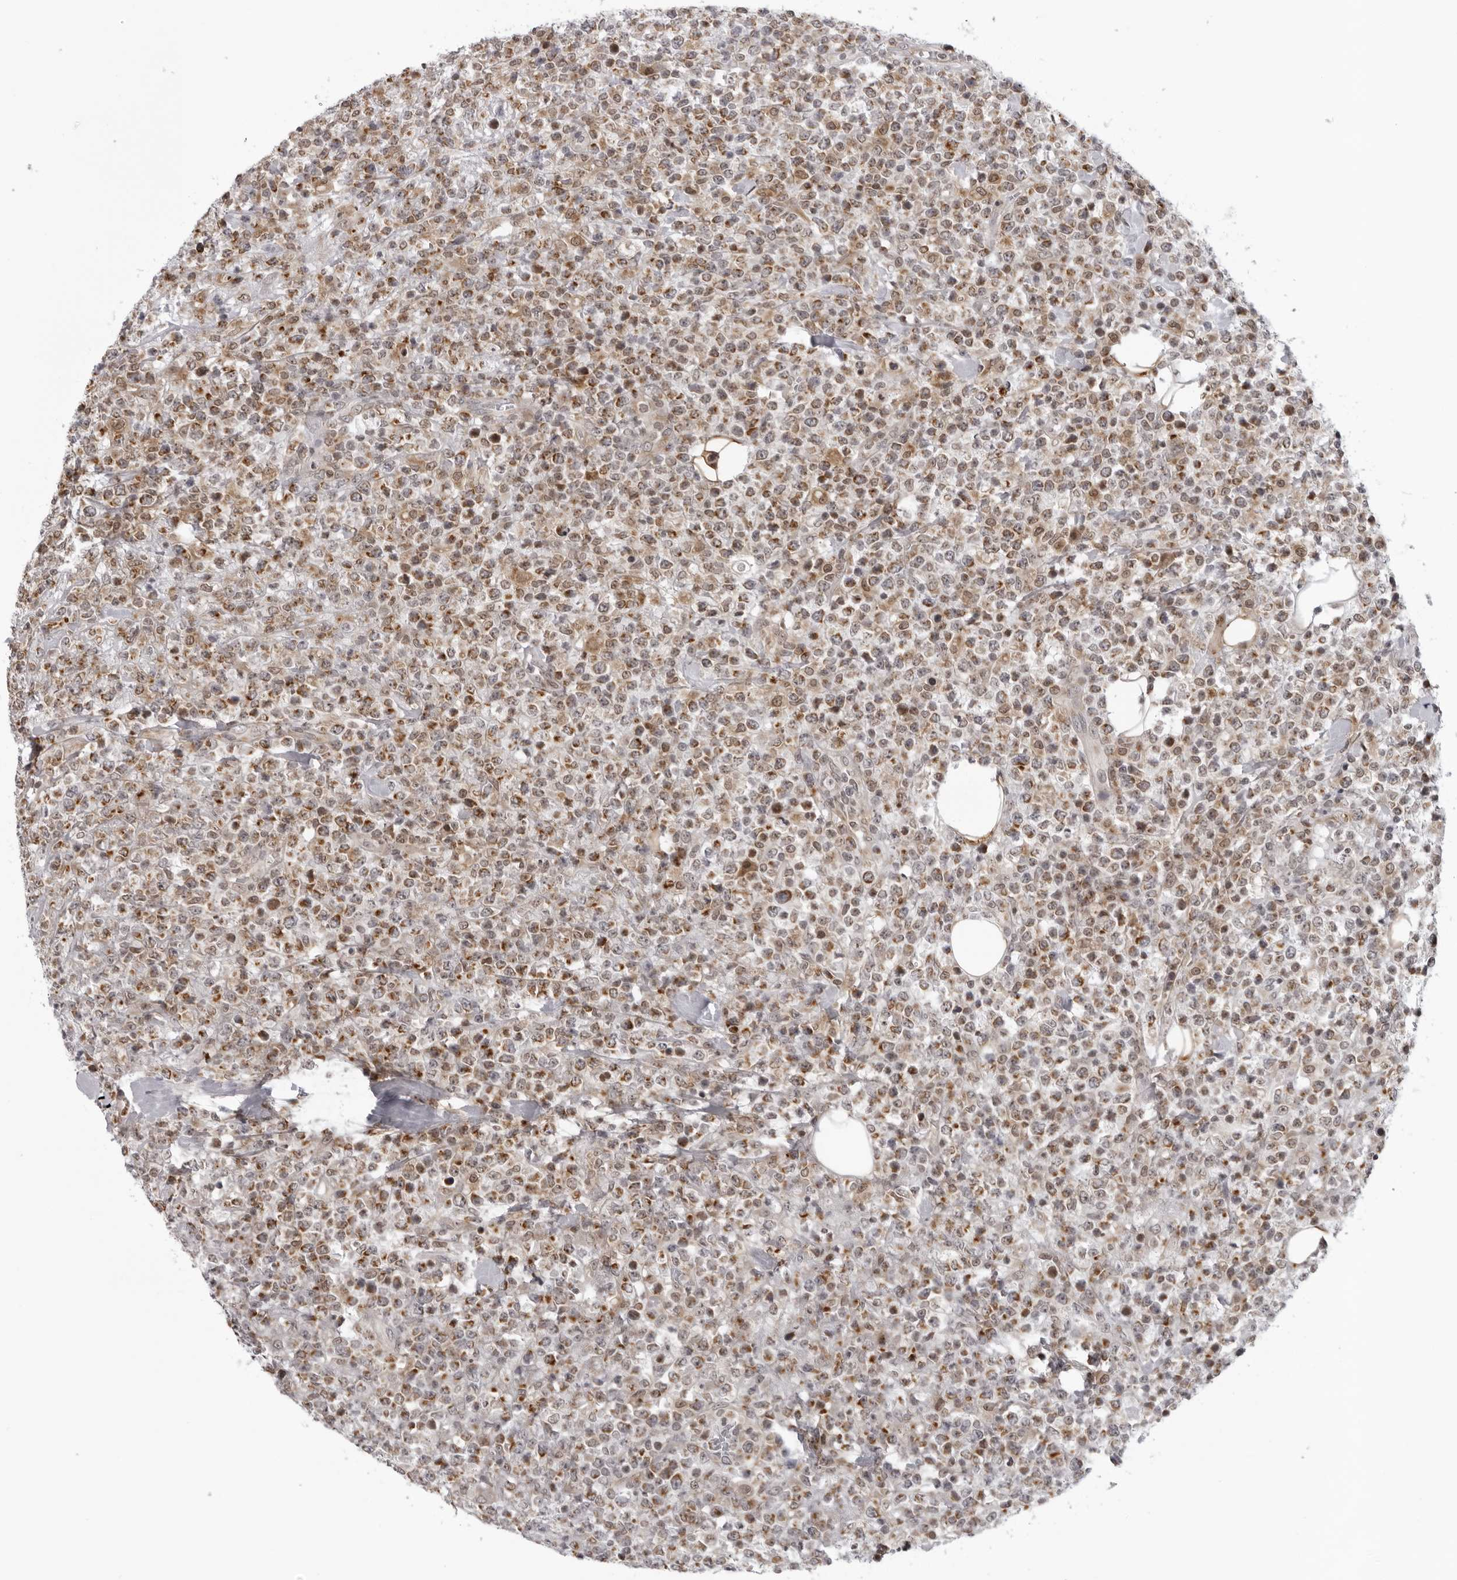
{"staining": {"intensity": "moderate", "quantity": "25%-75%", "location": "cytoplasmic/membranous"}, "tissue": "lymphoma", "cell_type": "Tumor cells", "image_type": "cancer", "snomed": [{"axis": "morphology", "description": "Malignant lymphoma, non-Hodgkin's type, High grade"}, {"axis": "topography", "description": "Colon"}], "caption": "Human high-grade malignant lymphoma, non-Hodgkin's type stained with a protein marker reveals moderate staining in tumor cells.", "gene": "MRPS15", "patient": {"sex": "female", "age": 53}}